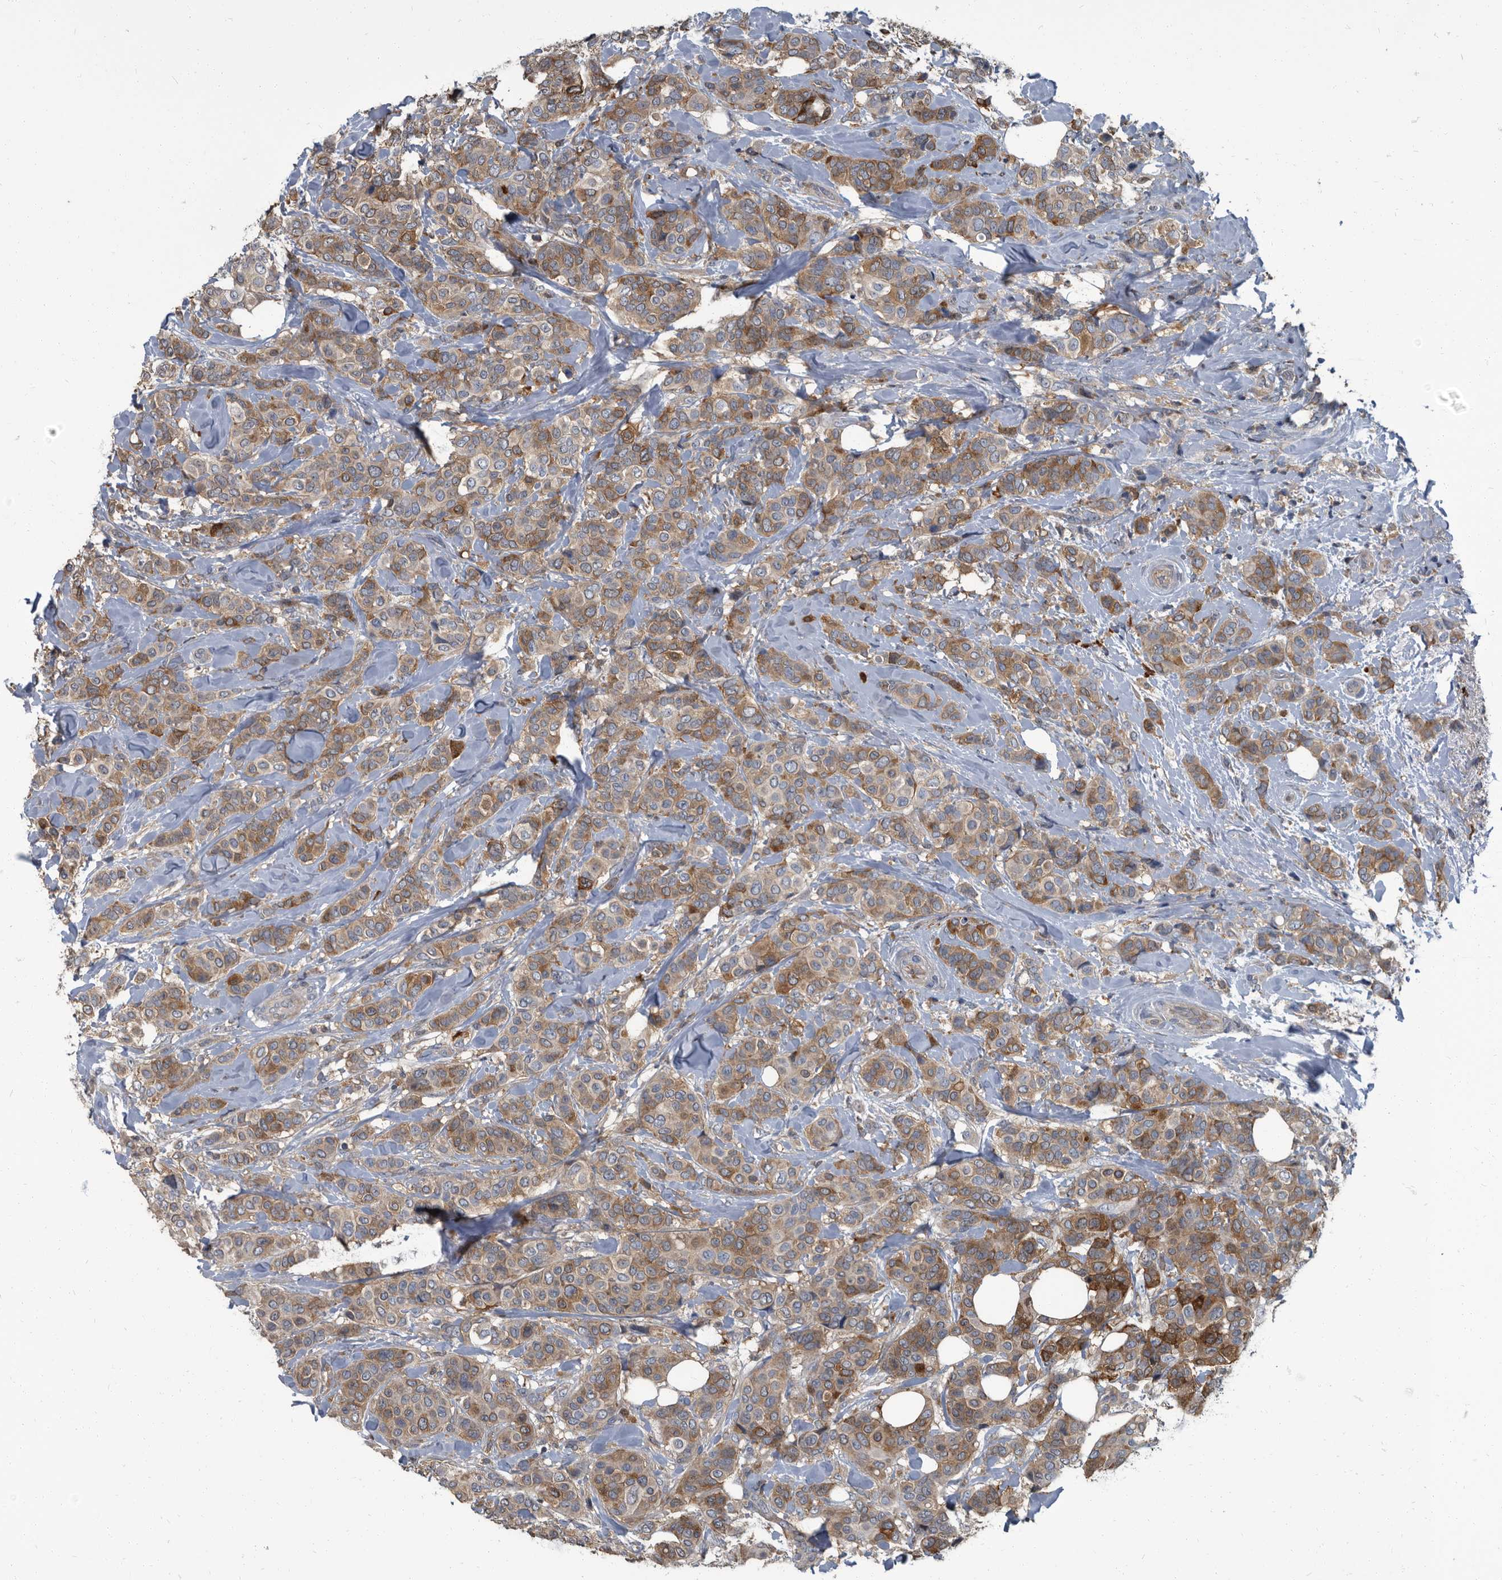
{"staining": {"intensity": "moderate", "quantity": ">75%", "location": "cytoplasmic/membranous"}, "tissue": "breast cancer", "cell_type": "Tumor cells", "image_type": "cancer", "snomed": [{"axis": "morphology", "description": "Lobular carcinoma"}, {"axis": "topography", "description": "Breast"}], "caption": "High-magnification brightfield microscopy of lobular carcinoma (breast) stained with DAB (brown) and counterstained with hematoxylin (blue). tumor cells exhibit moderate cytoplasmic/membranous expression is appreciated in approximately>75% of cells. Immunohistochemistry (ihc) stains the protein of interest in brown and the nuclei are stained blue.", "gene": "CDV3", "patient": {"sex": "female", "age": 51}}